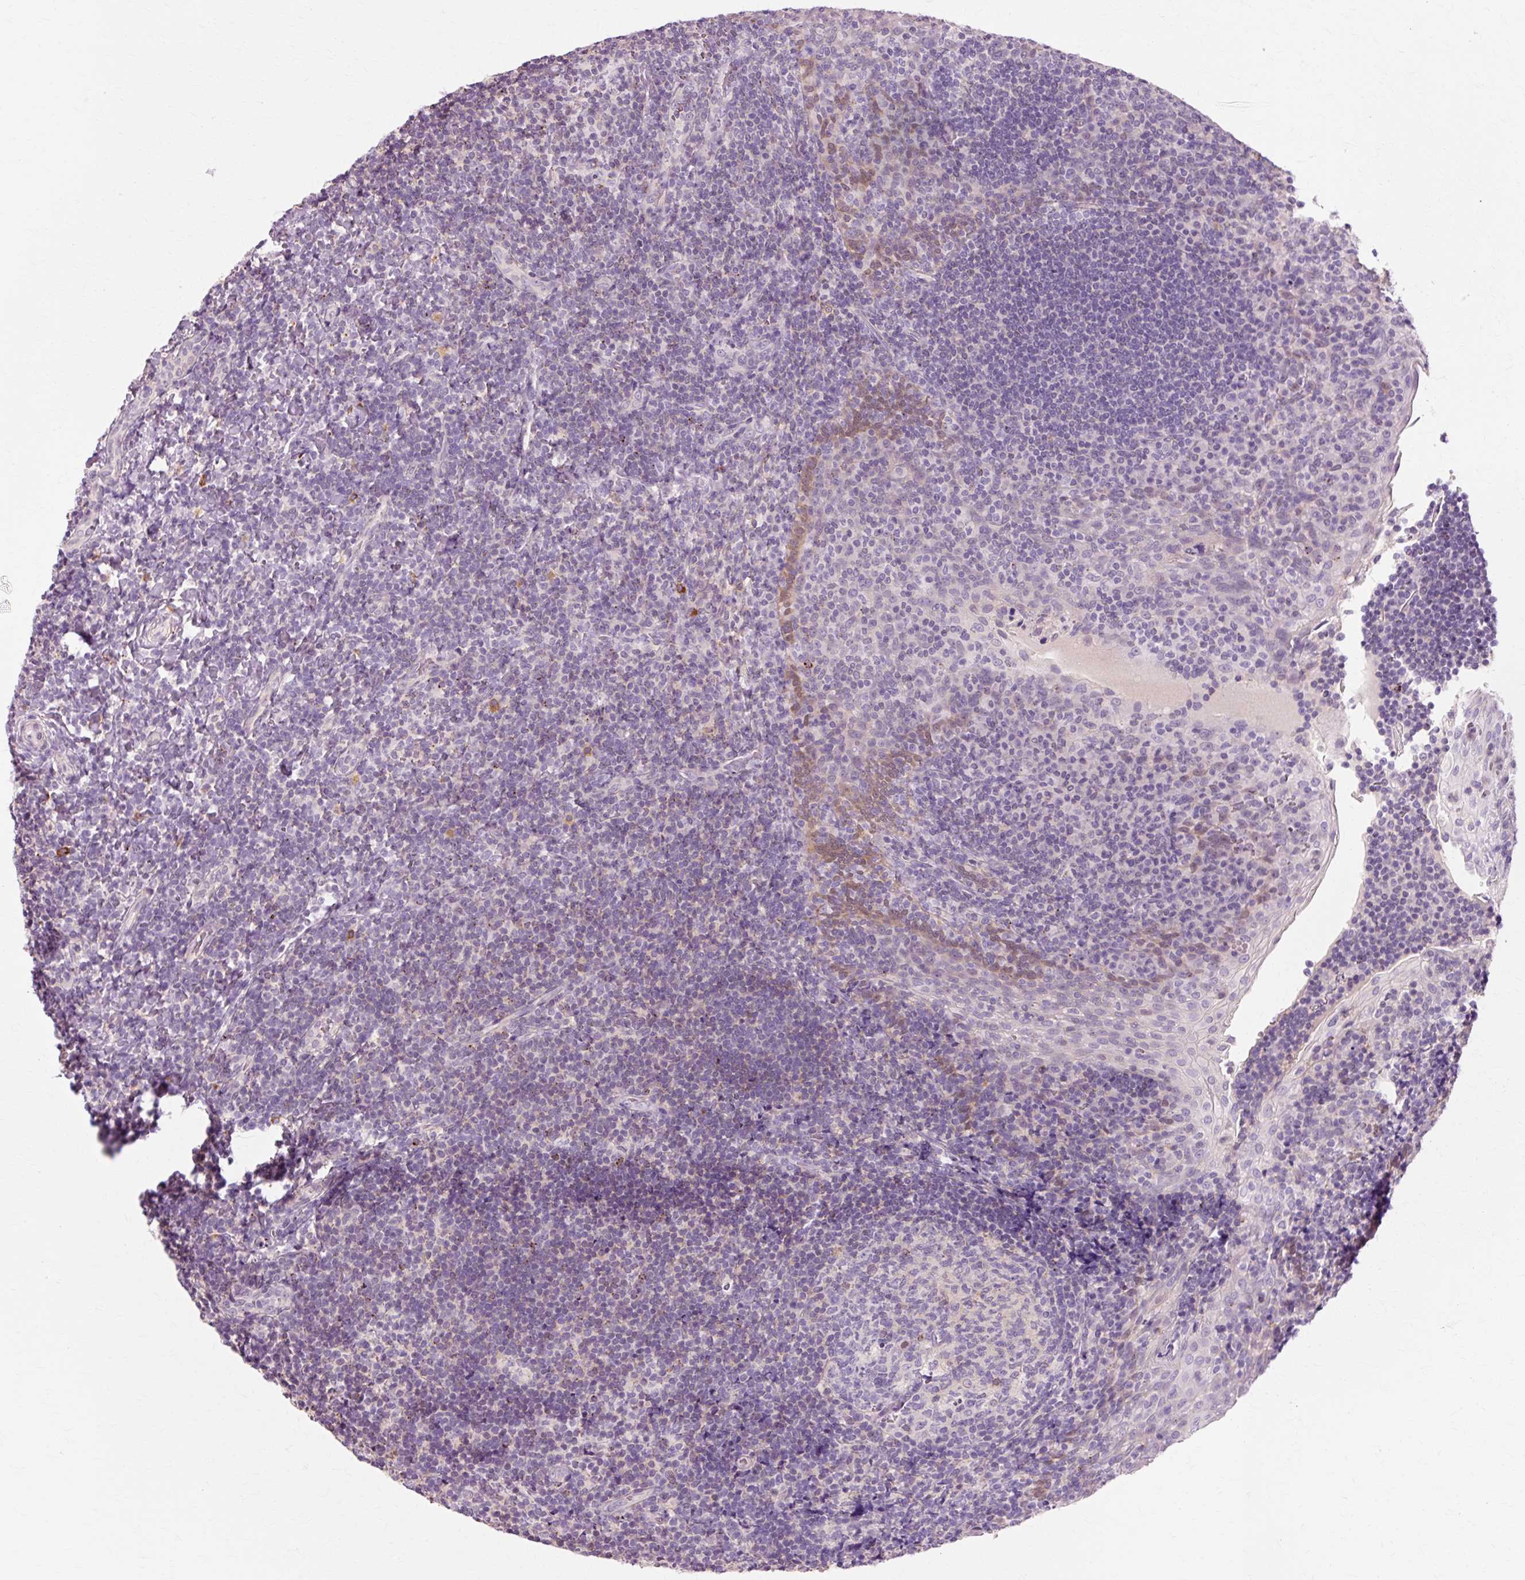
{"staining": {"intensity": "negative", "quantity": "none", "location": "none"}, "tissue": "tonsil", "cell_type": "Germinal center cells", "image_type": "normal", "snomed": [{"axis": "morphology", "description": "Normal tissue, NOS"}, {"axis": "topography", "description": "Tonsil"}], "caption": "High power microscopy histopathology image of an immunohistochemistry image of benign tonsil, revealing no significant positivity in germinal center cells.", "gene": "VN1R2", "patient": {"sex": "male", "age": 17}}